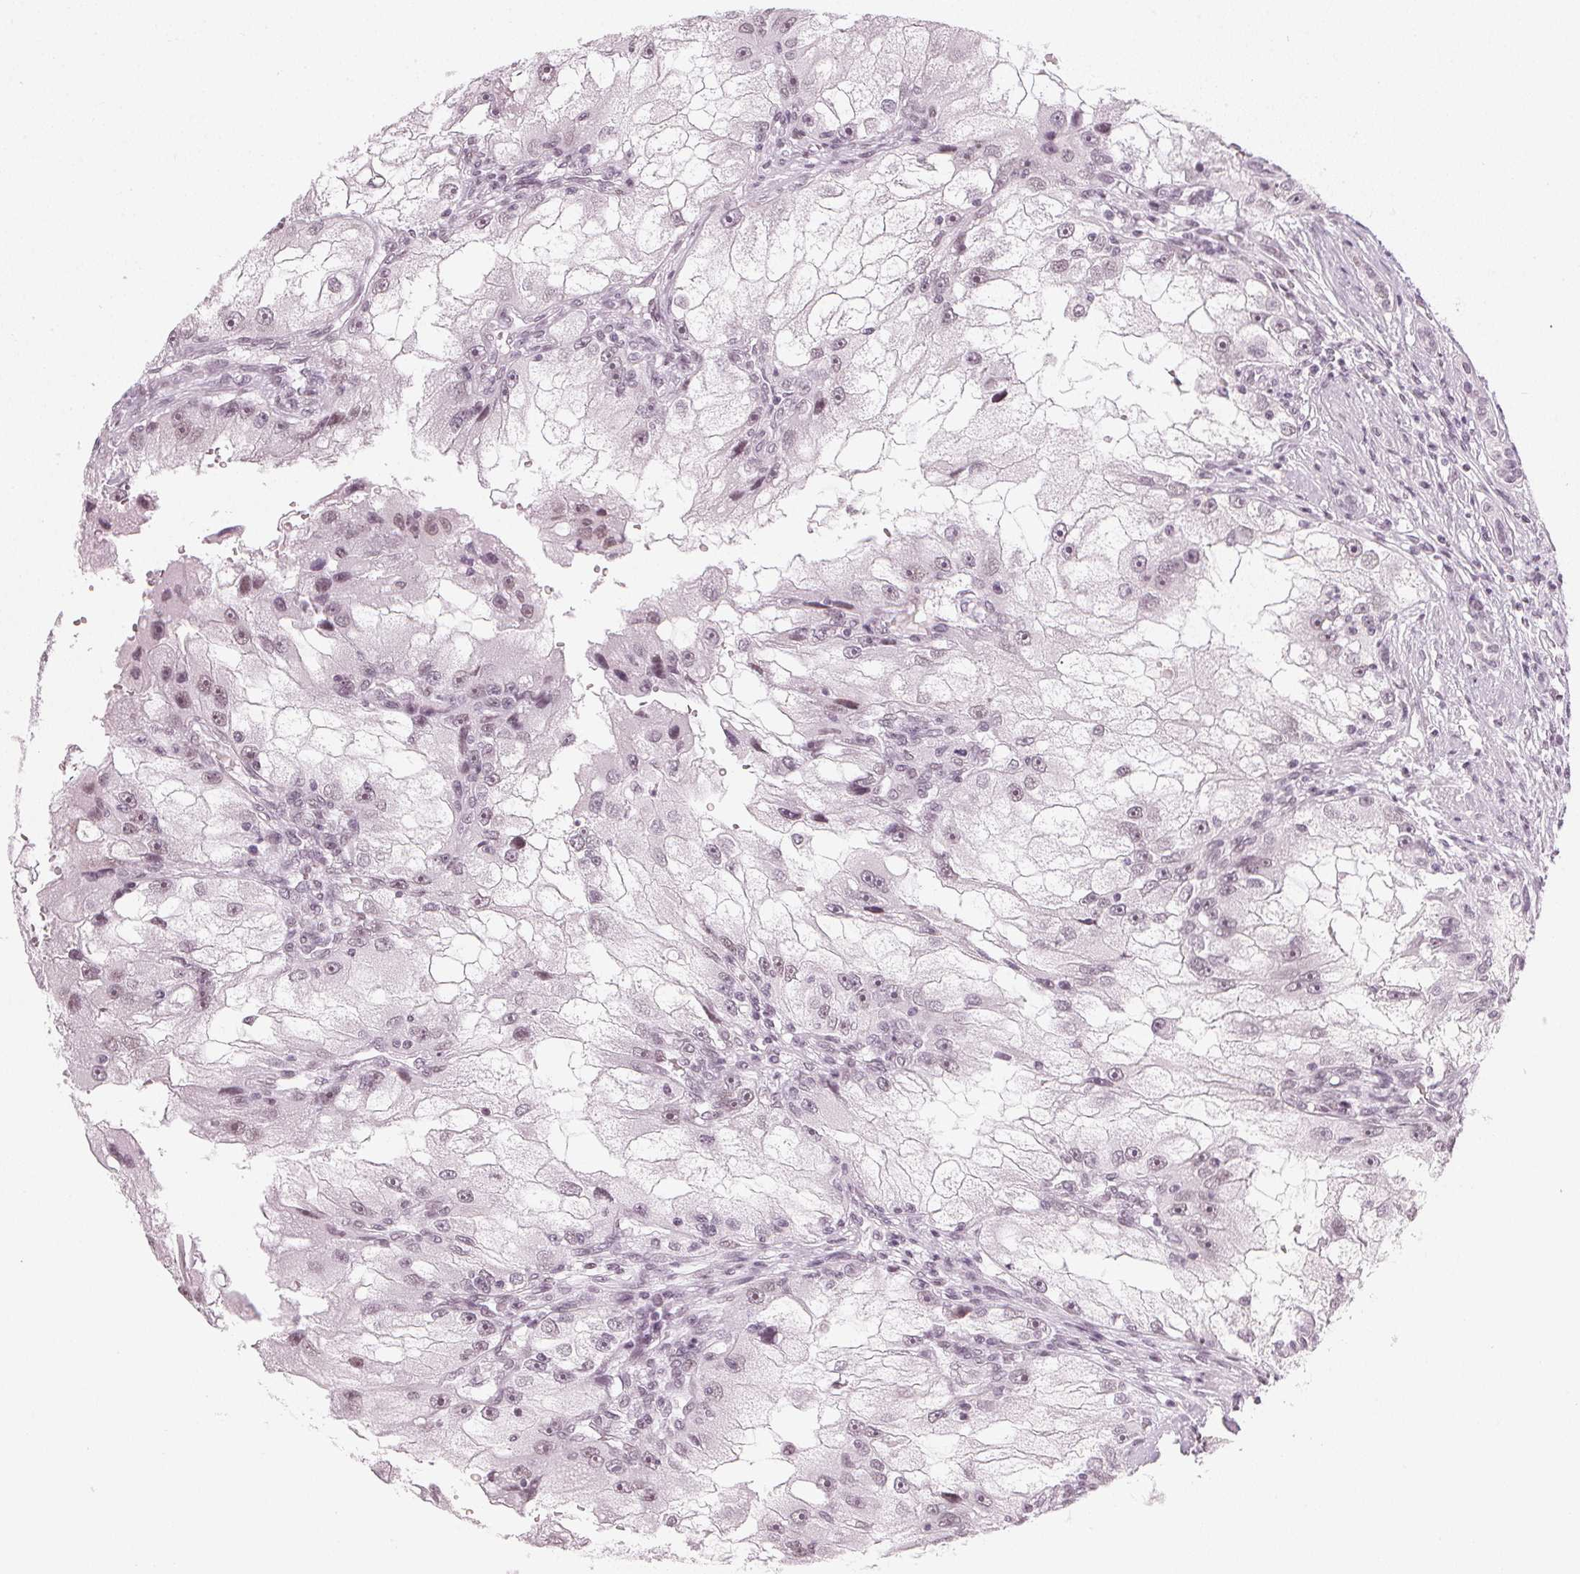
{"staining": {"intensity": "weak", "quantity": "<25%", "location": "nuclear"}, "tissue": "renal cancer", "cell_type": "Tumor cells", "image_type": "cancer", "snomed": [{"axis": "morphology", "description": "Adenocarcinoma, NOS"}, {"axis": "topography", "description": "Kidney"}], "caption": "Image shows no significant protein positivity in tumor cells of adenocarcinoma (renal). (Stains: DAB IHC with hematoxylin counter stain, Microscopy: brightfield microscopy at high magnification).", "gene": "DNAJC6", "patient": {"sex": "male", "age": 63}}